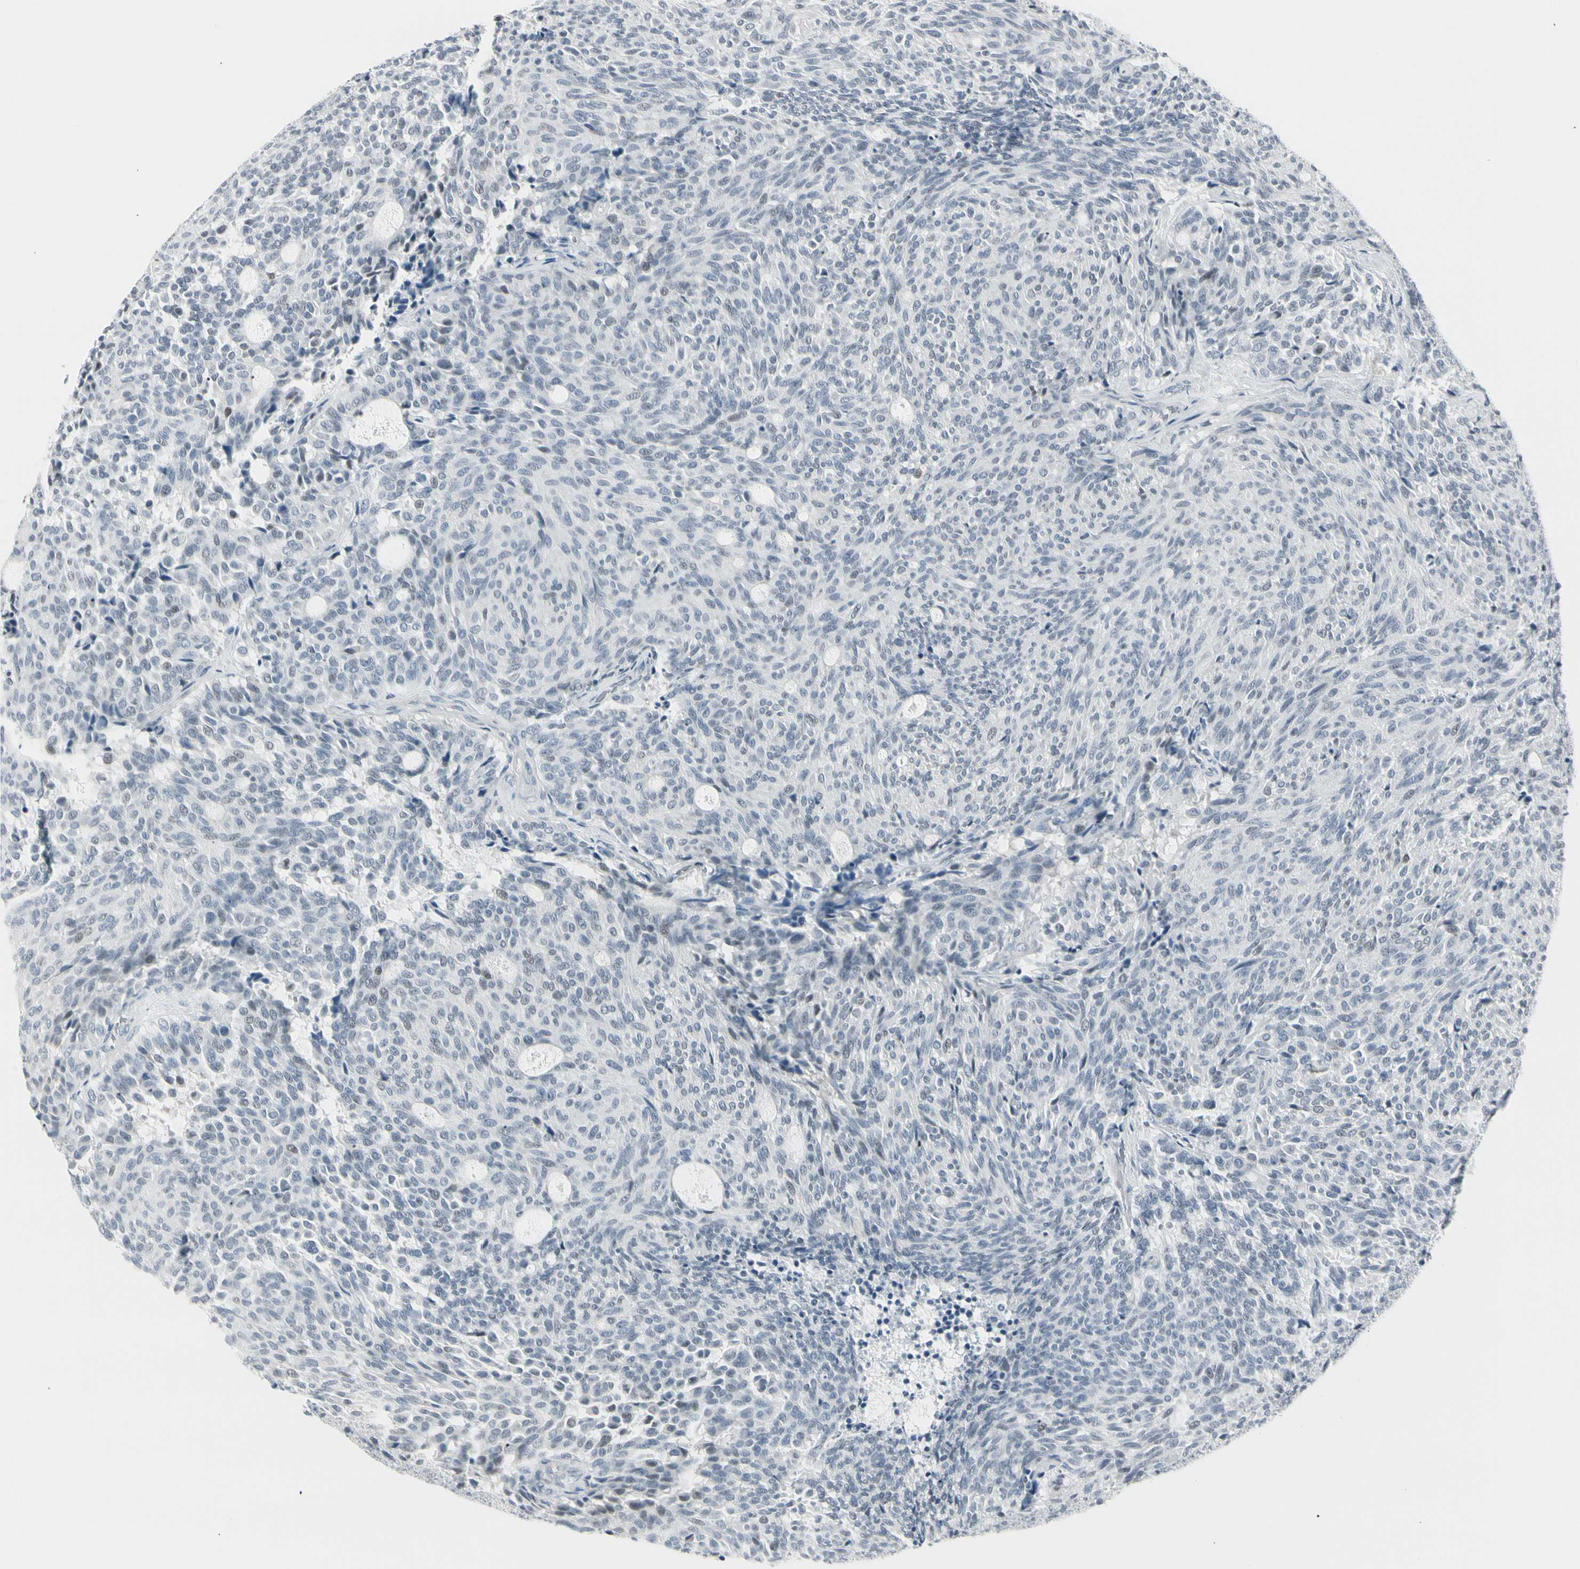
{"staining": {"intensity": "negative", "quantity": "none", "location": "none"}, "tissue": "carcinoid", "cell_type": "Tumor cells", "image_type": "cancer", "snomed": [{"axis": "morphology", "description": "Carcinoid, malignant, NOS"}, {"axis": "topography", "description": "Pancreas"}], "caption": "DAB (3,3'-diaminobenzidine) immunohistochemical staining of carcinoid reveals no significant staining in tumor cells.", "gene": "ZBTB7B", "patient": {"sex": "female", "age": 54}}